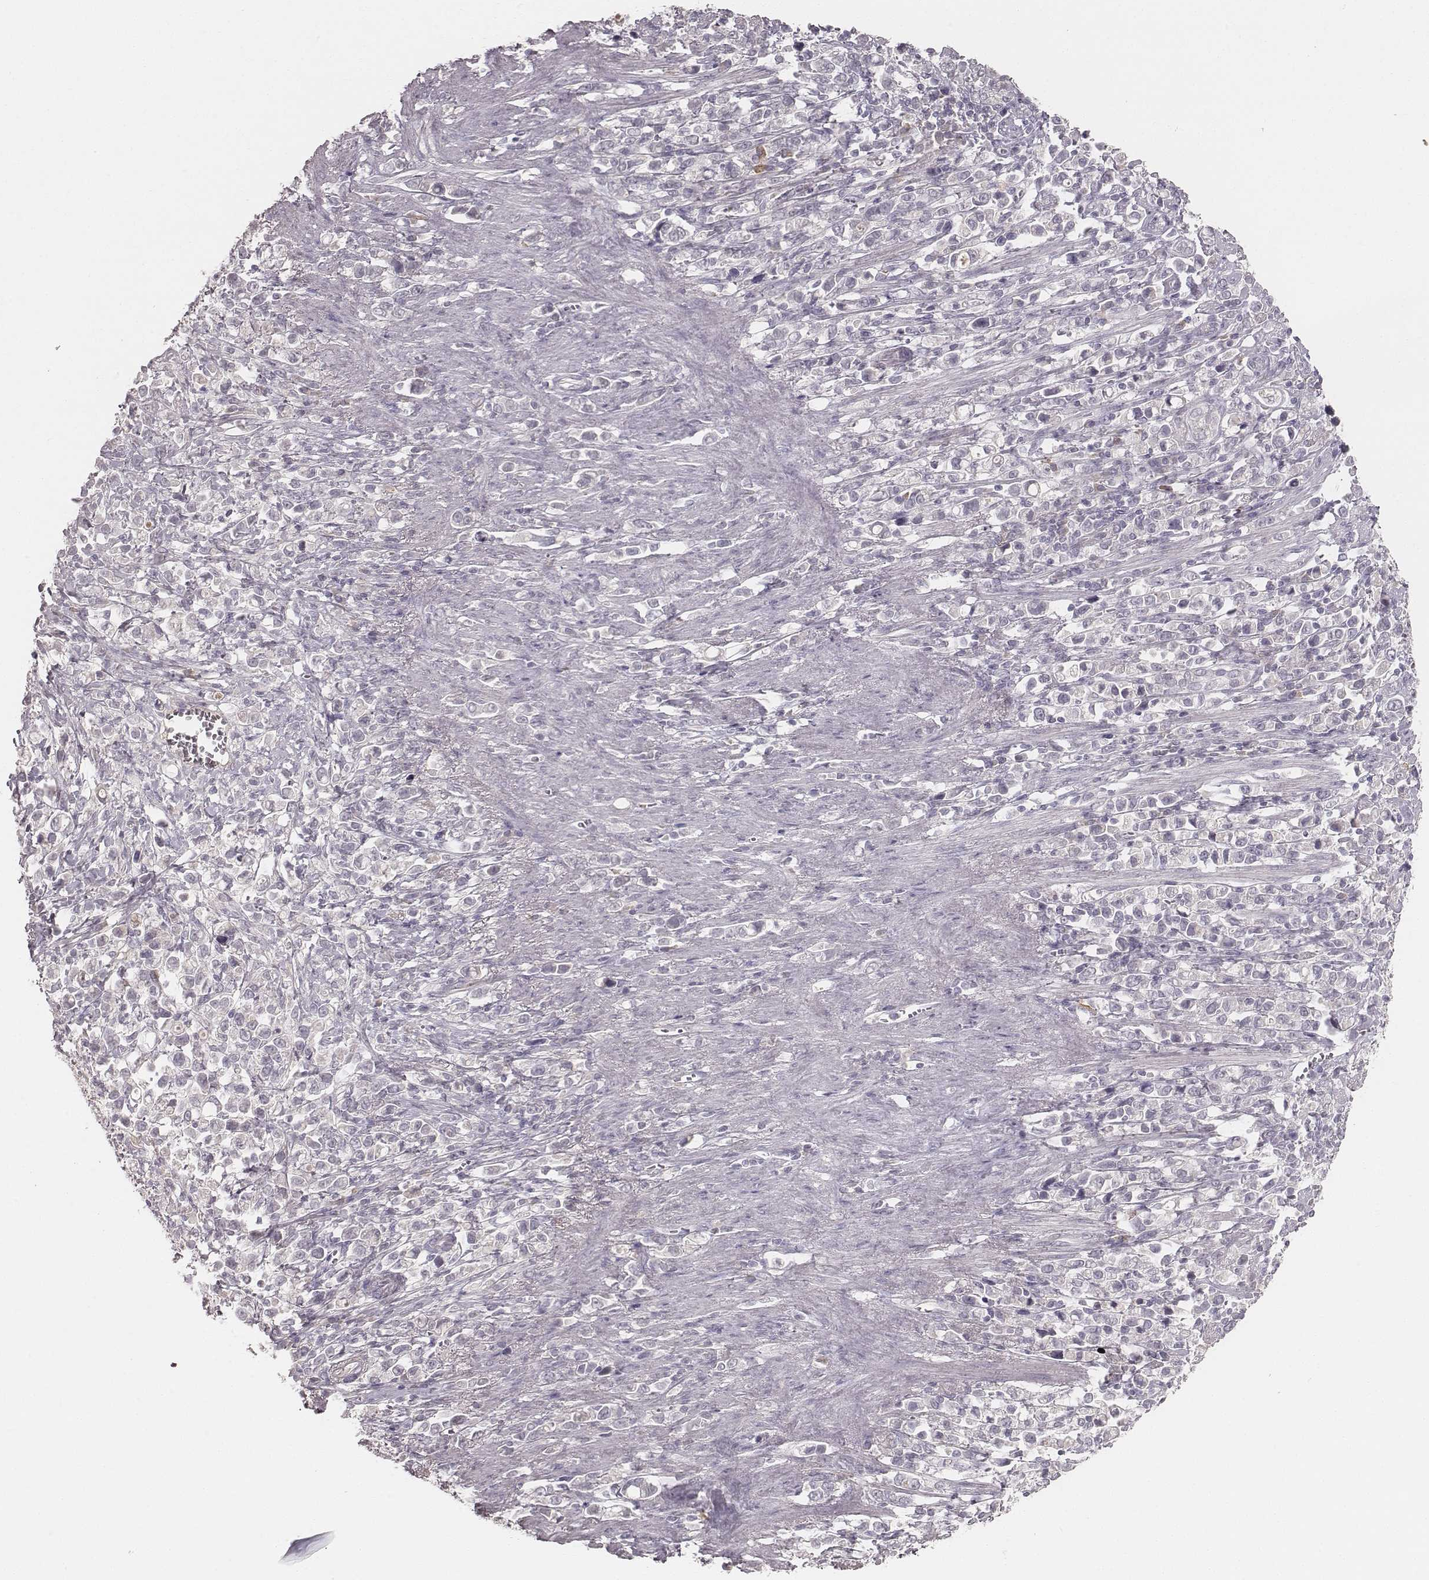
{"staining": {"intensity": "negative", "quantity": "none", "location": "none"}, "tissue": "stomach cancer", "cell_type": "Tumor cells", "image_type": "cancer", "snomed": [{"axis": "morphology", "description": "Adenocarcinoma, NOS"}, {"axis": "topography", "description": "Stomach"}], "caption": "A high-resolution micrograph shows IHC staining of stomach cancer, which reveals no significant expression in tumor cells.", "gene": "LY6K", "patient": {"sex": "male", "age": 63}}